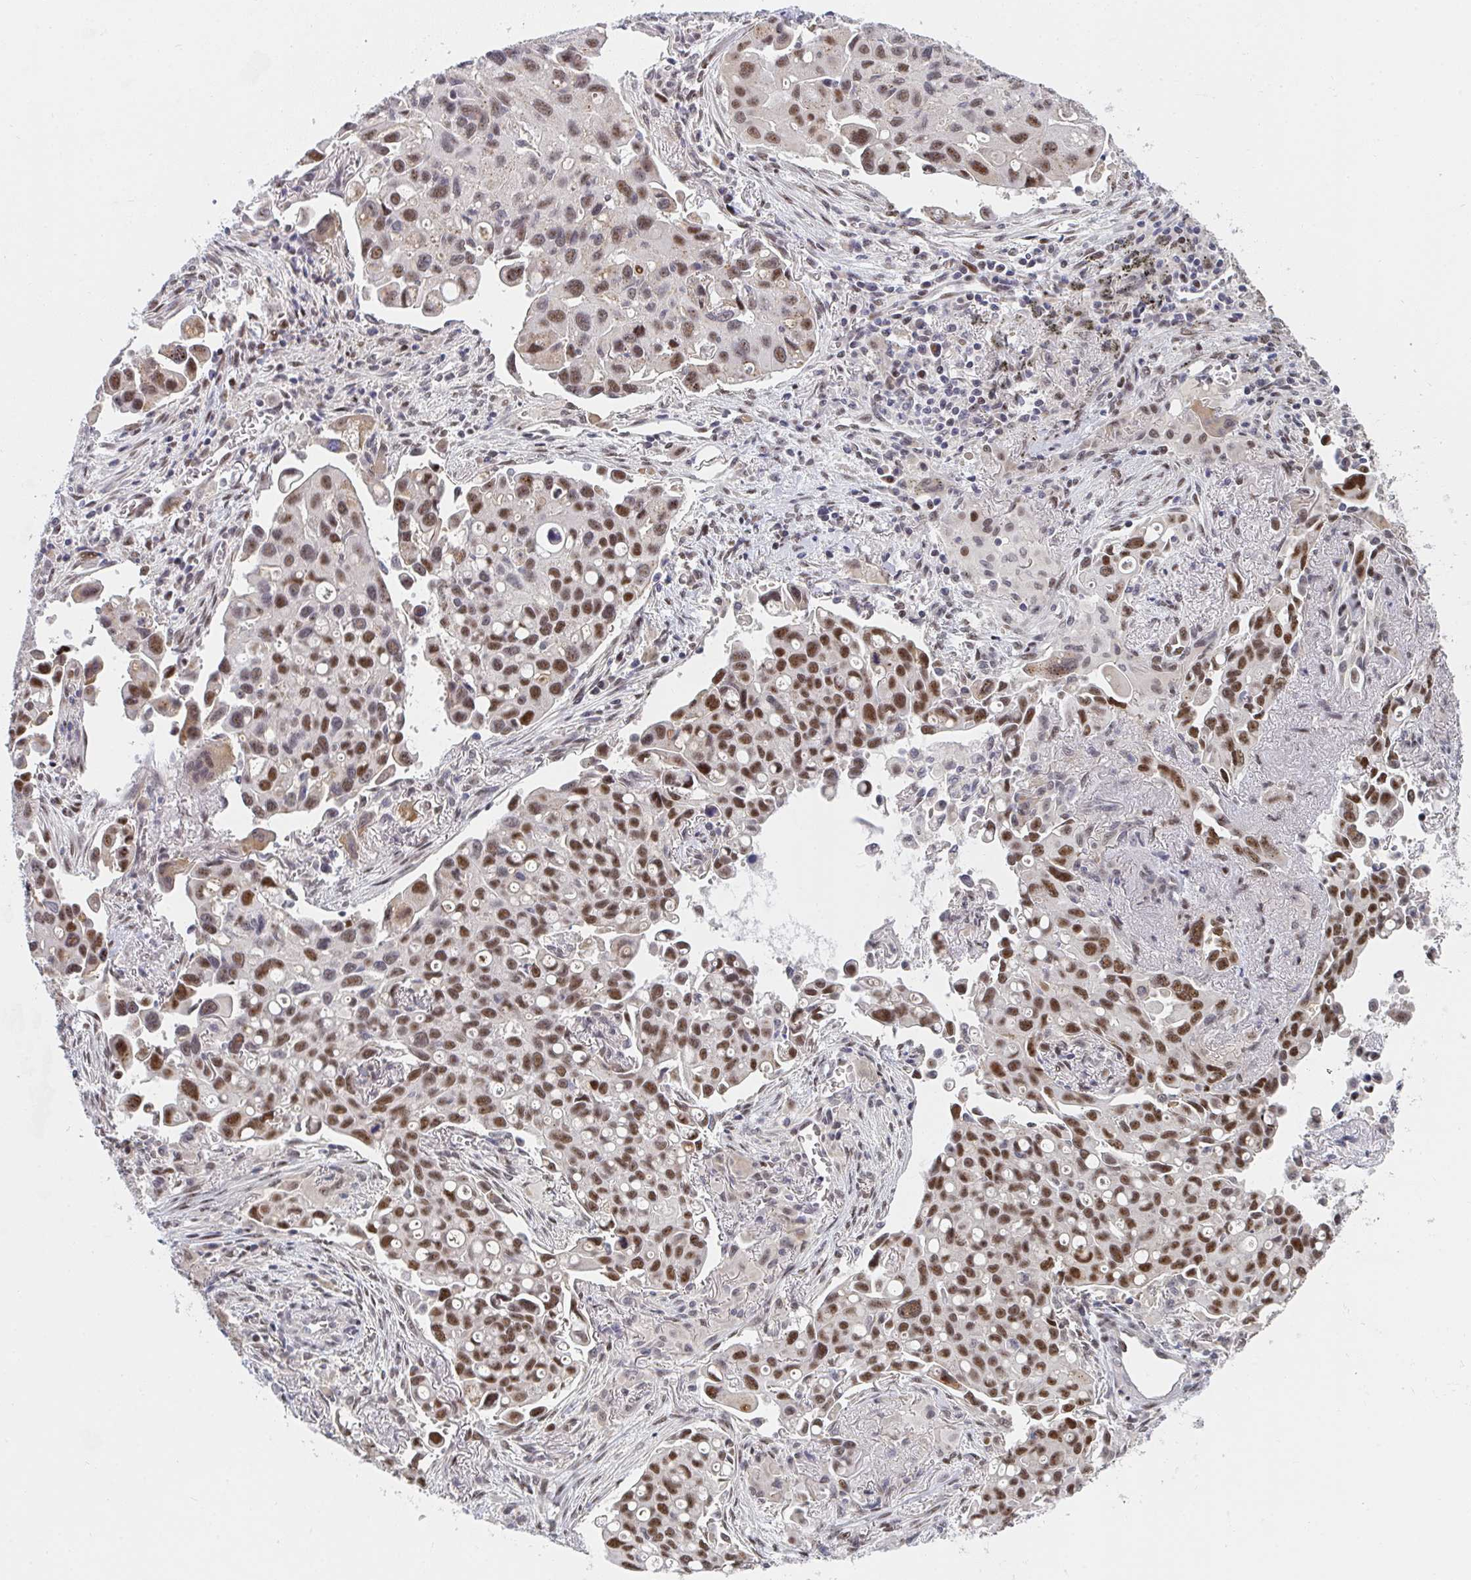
{"staining": {"intensity": "moderate", "quantity": ">75%", "location": "nuclear"}, "tissue": "lung cancer", "cell_type": "Tumor cells", "image_type": "cancer", "snomed": [{"axis": "morphology", "description": "Adenocarcinoma, NOS"}, {"axis": "topography", "description": "Lung"}], "caption": "High-magnification brightfield microscopy of lung cancer stained with DAB (brown) and counterstained with hematoxylin (blue). tumor cells exhibit moderate nuclear expression is seen in about>75% of cells. The staining is performed using DAB (3,3'-diaminobenzidine) brown chromogen to label protein expression. The nuclei are counter-stained blue using hematoxylin.", "gene": "ZIC3", "patient": {"sex": "male", "age": 68}}